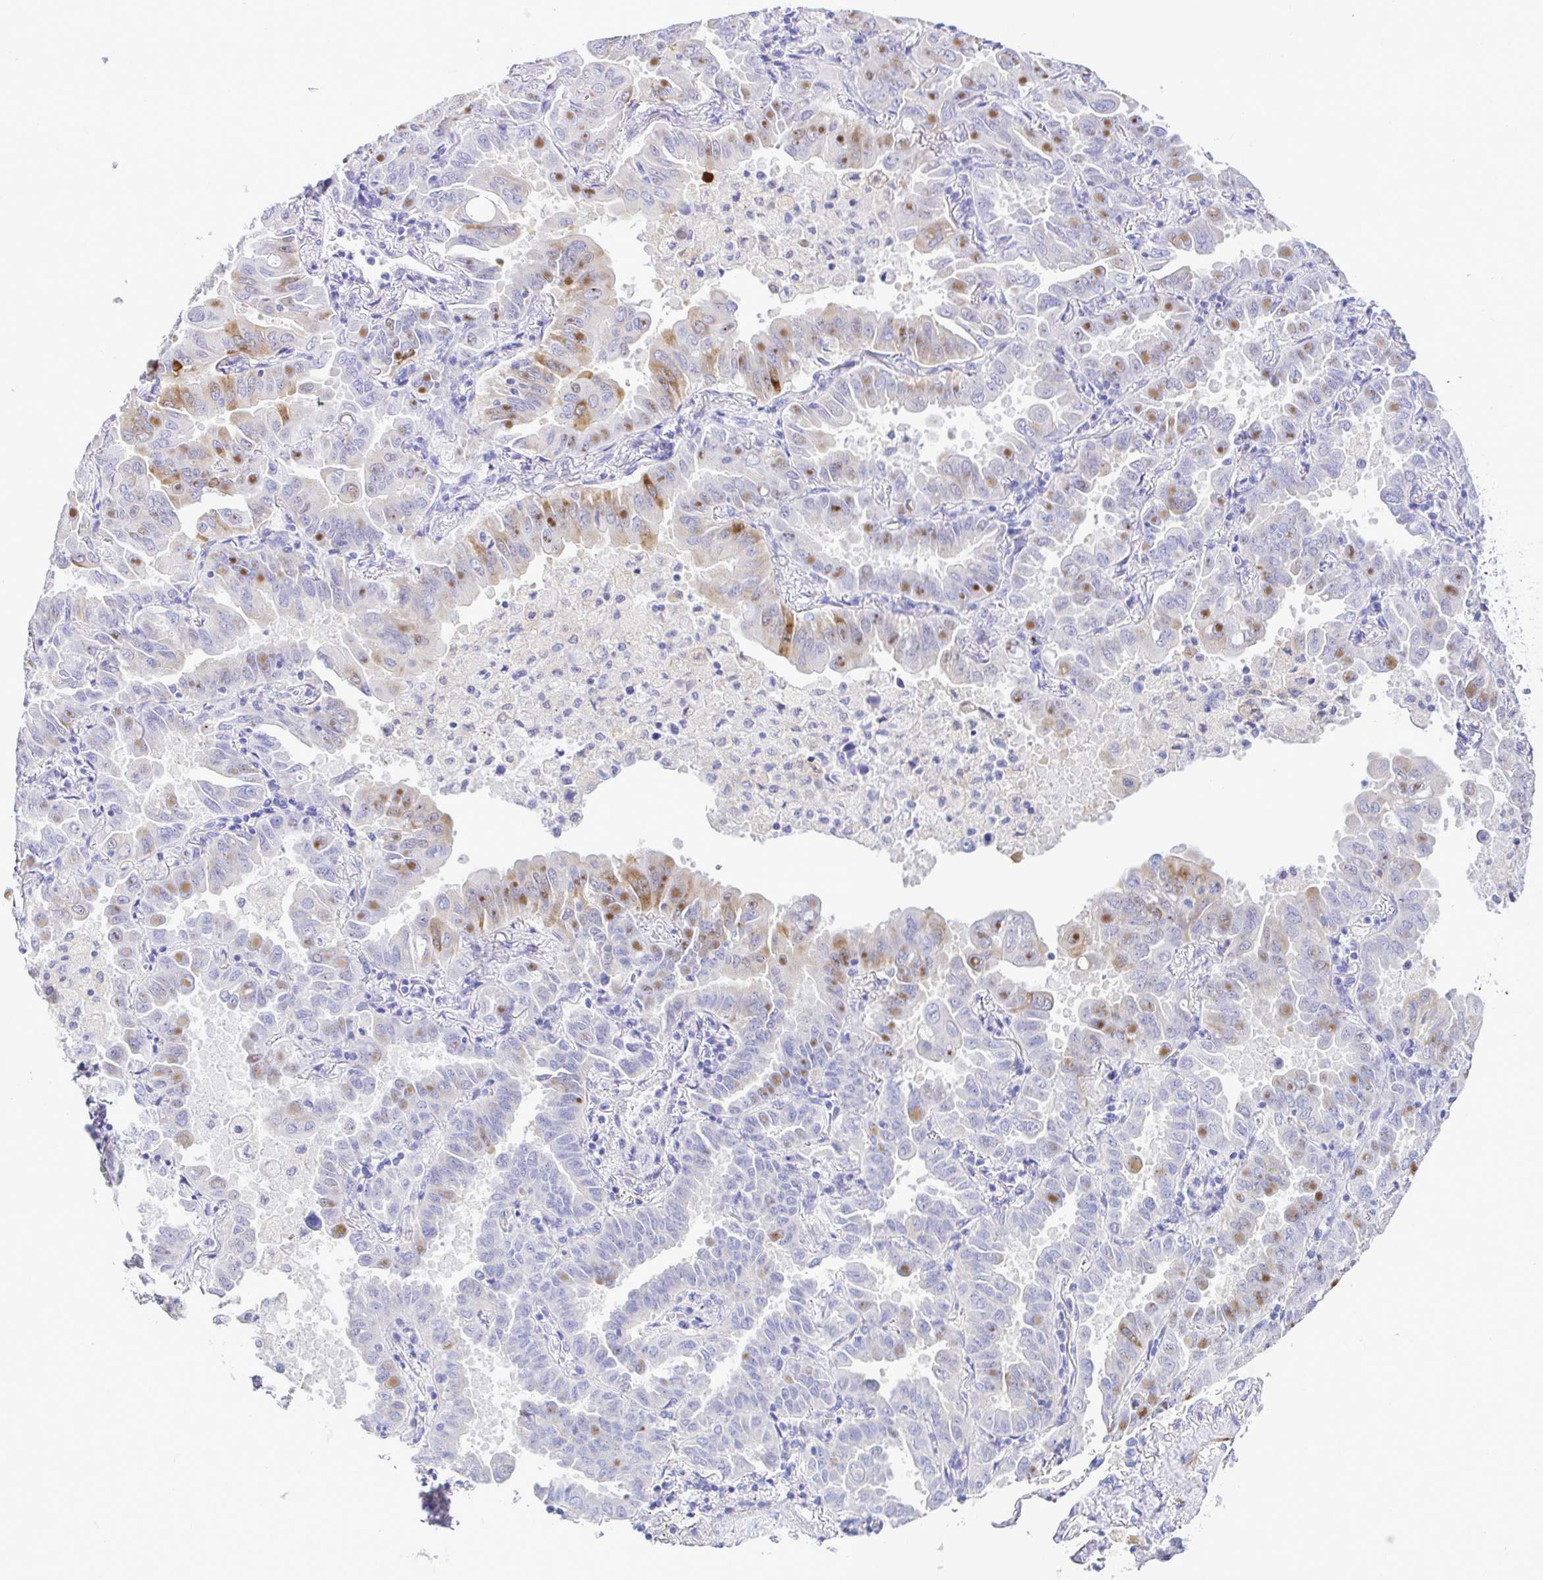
{"staining": {"intensity": "moderate", "quantity": "<25%", "location": "cytoplasmic/membranous"}, "tissue": "lung cancer", "cell_type": "Tumor cells", "image_type": "cancer", "snomed": [{"axis": "morphology", "description": "Adenocarcinoma, NOS"}, {"axis": "topography", "description": "Lung"}], "caption": "Immunohistochemistry histopathology image of adenocarcinoma (lung) stained for a protein (brown), which exhibits low levels of moderate cytoplasmic/membranous positivity in about <25% of tumor cells.", "gene": "BACE2", "patient": {"sex": "male", "age": 64}}